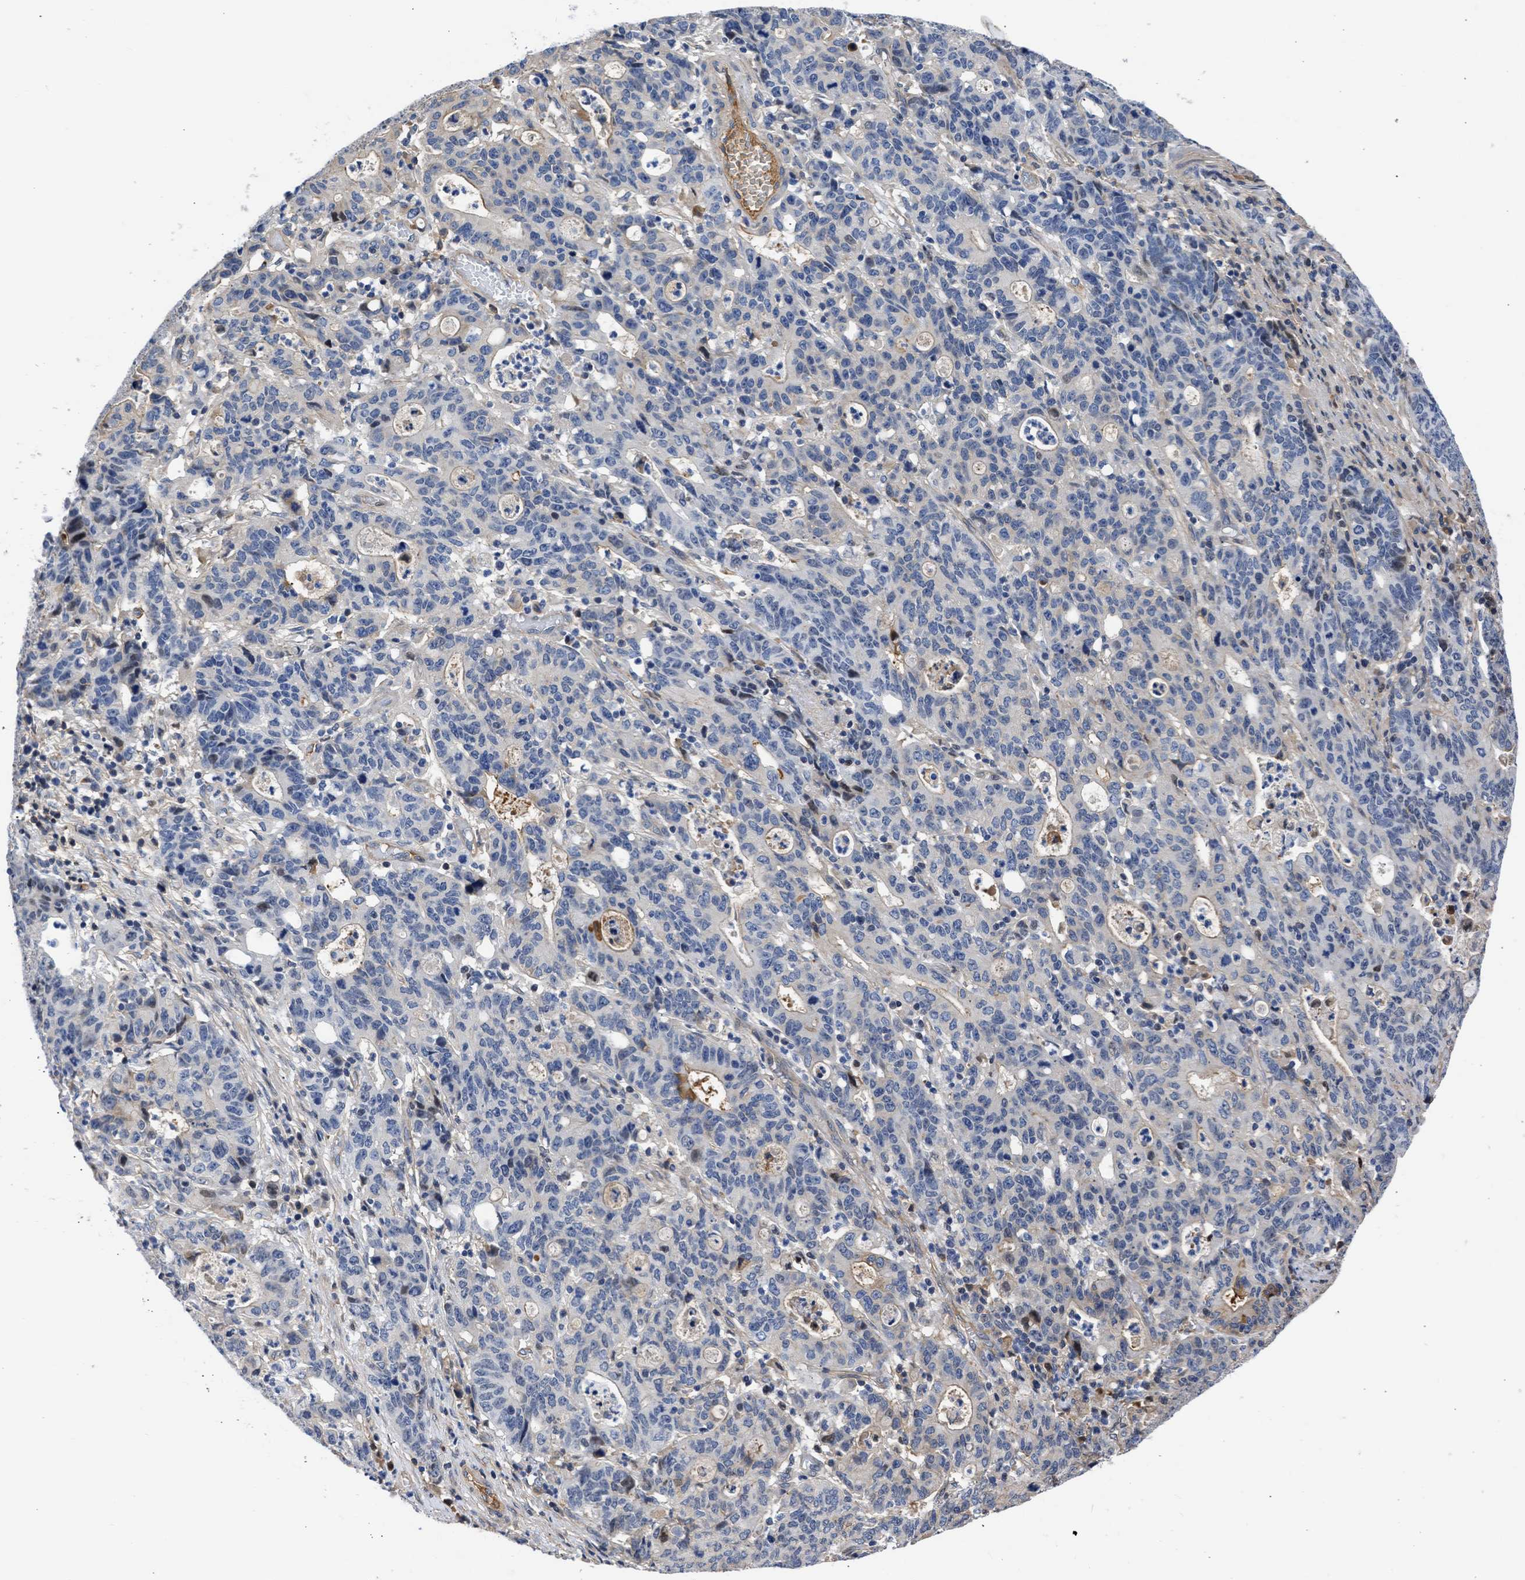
{"staining": {"intensity": "weak", "quantity": "<25%", "location": "nuclear"}, "tissue": "stomach cancer", "cell_type": "Tumor cells", "image_type": "cancer", "snomed": [{"axis": "morphology", "description": "Adenocarcinoma, NOS"}, {"axis": "topography", "description": "Stomach, upper"}], "caption": "Immunohistochemistry image of human stomach cancer (adenocarcinoma) stained for a protein (brown), which reveals no expression in tumor cells.", "gene": "MAS1L", "patient": {"sex": "male", "age": 69}}